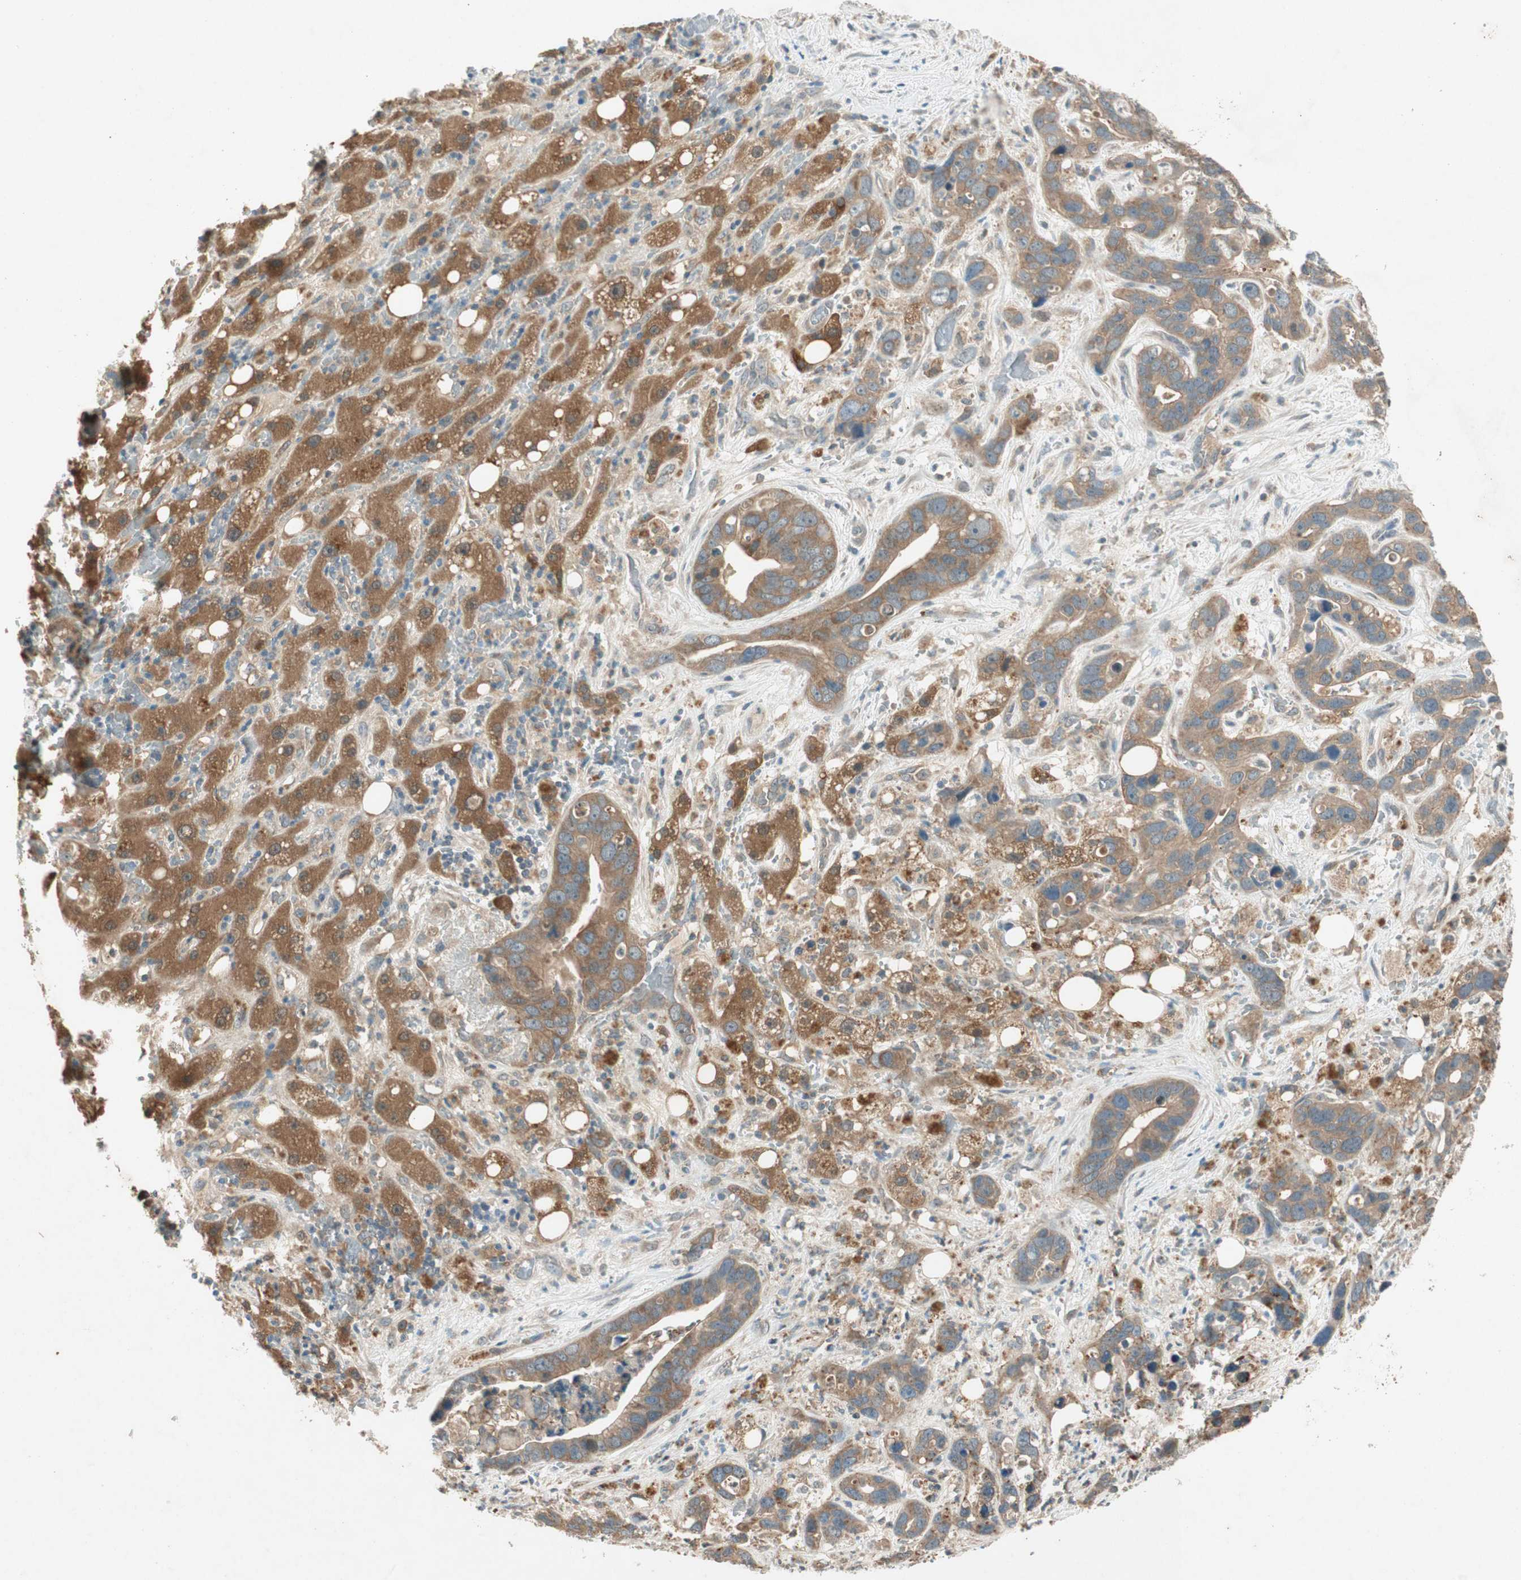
{"staining": {"intensity": "moderate", "quantity": ">75%", "location": "cytoplasmic/membranous"}, "tissue": "liver cancer", "cell_type": "Tumor cells", "image_type": "cancer", "snomed": [{"axis": "morphology", "description": "Cholangiocarcinoma"}, {"axis": "topography", "description": "Liver"}], "caption": "Moderate cytoplasmic/membranous expression is present in approximately >75% of tumor cells in cholangiocarcinoma (liver).", "gene": "NCLN", "patient": {"sex": "female", "age": 65}}